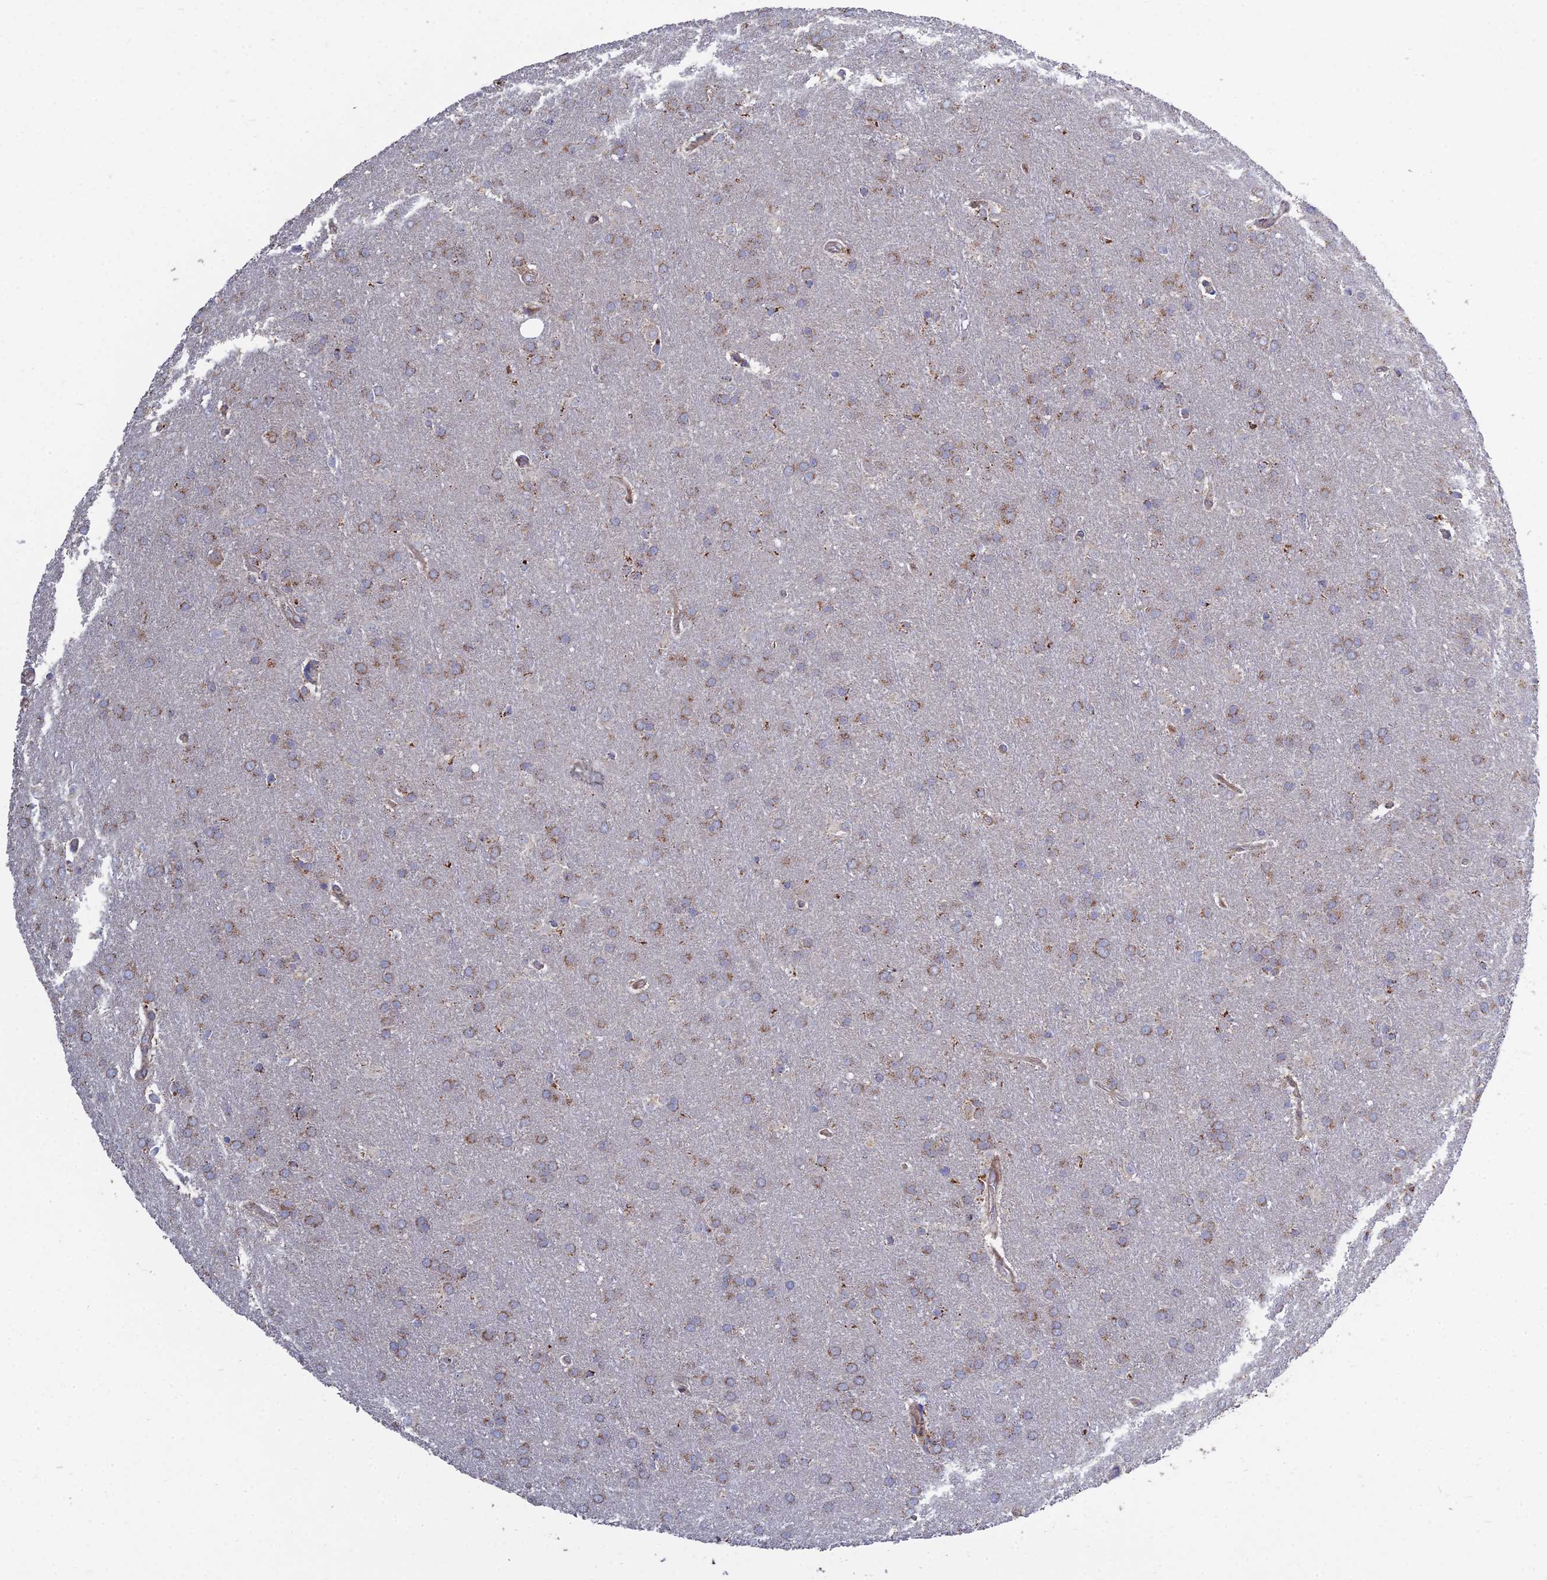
{"staining": {"intensity": "moderate", "quantity": "25%-75%", "location": "cytoplasmic/membranous"}, "tissue": "glioma", "cell_type": "Tumor cells", "image_type": "cancer", "snomed": [{"axis": "morphology", "description": "Glioma, malignant, Low grade"}, {"axis": "topography", "description": "Brain"}], "caption": "A brown stain shows moderate cytoplasmic/membranous positivity of a protein in glioma tumor cells.", "gene": "RIC8B", "patient": {"sex": "female", "age": 32}}